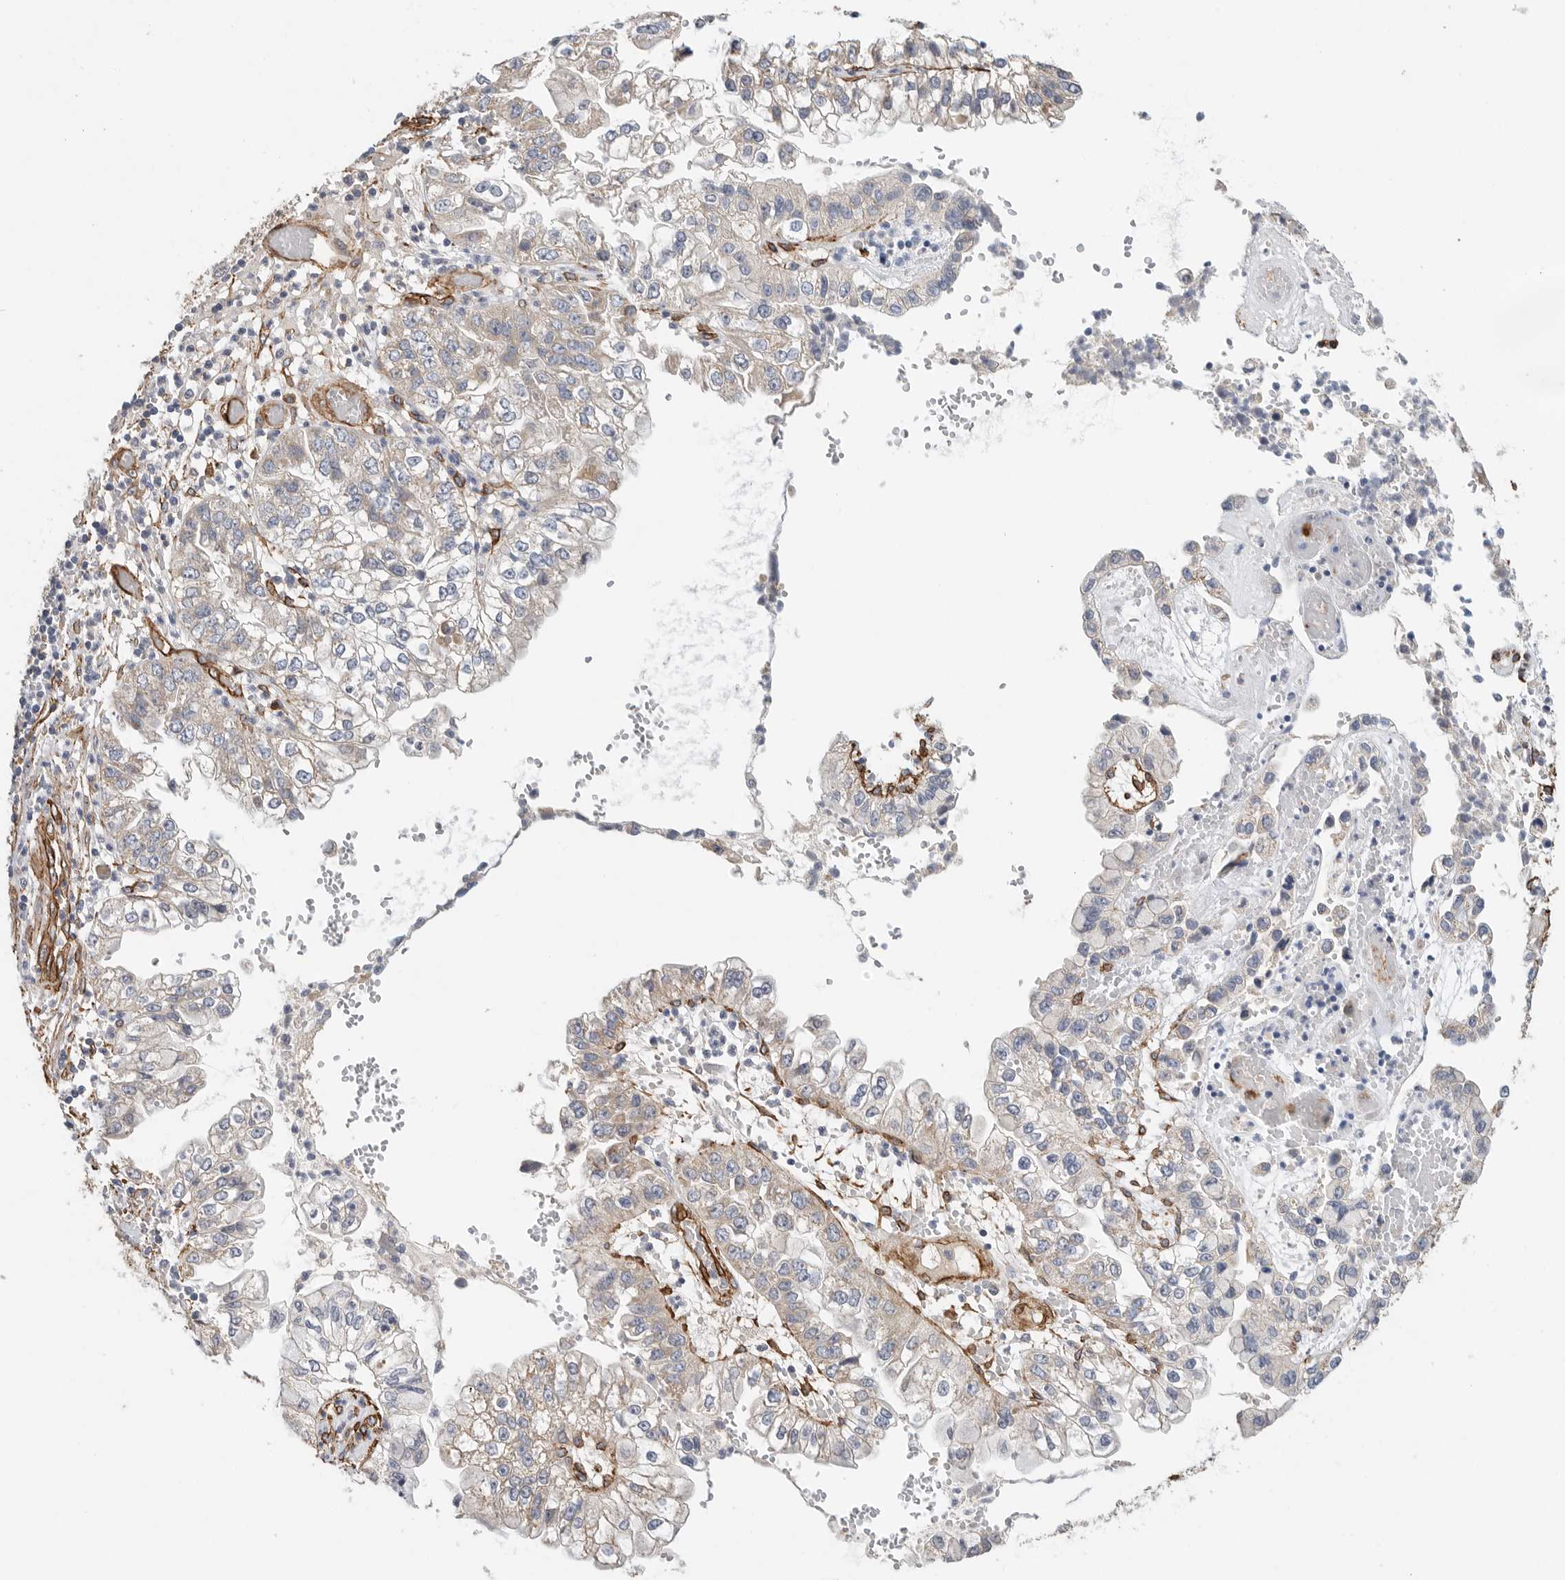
{"staining": {"intensity": "negative", "quantity": "none", "location": "none"}, "tissue": "liver cancer", "cell_type": "Tumor cells", "image_type": "cancer", "snomed": [{"axis": "morphology", "description": "Cholangiocarcinoma"}, {"axis": "topography", "description": "Liver"}], "caption": "The immunohistochemistry image has no significant expression in tumor cells of liver cancer tissue.", "gene": "JMJD4", "patient": {"sex": "female", "age": 79}}